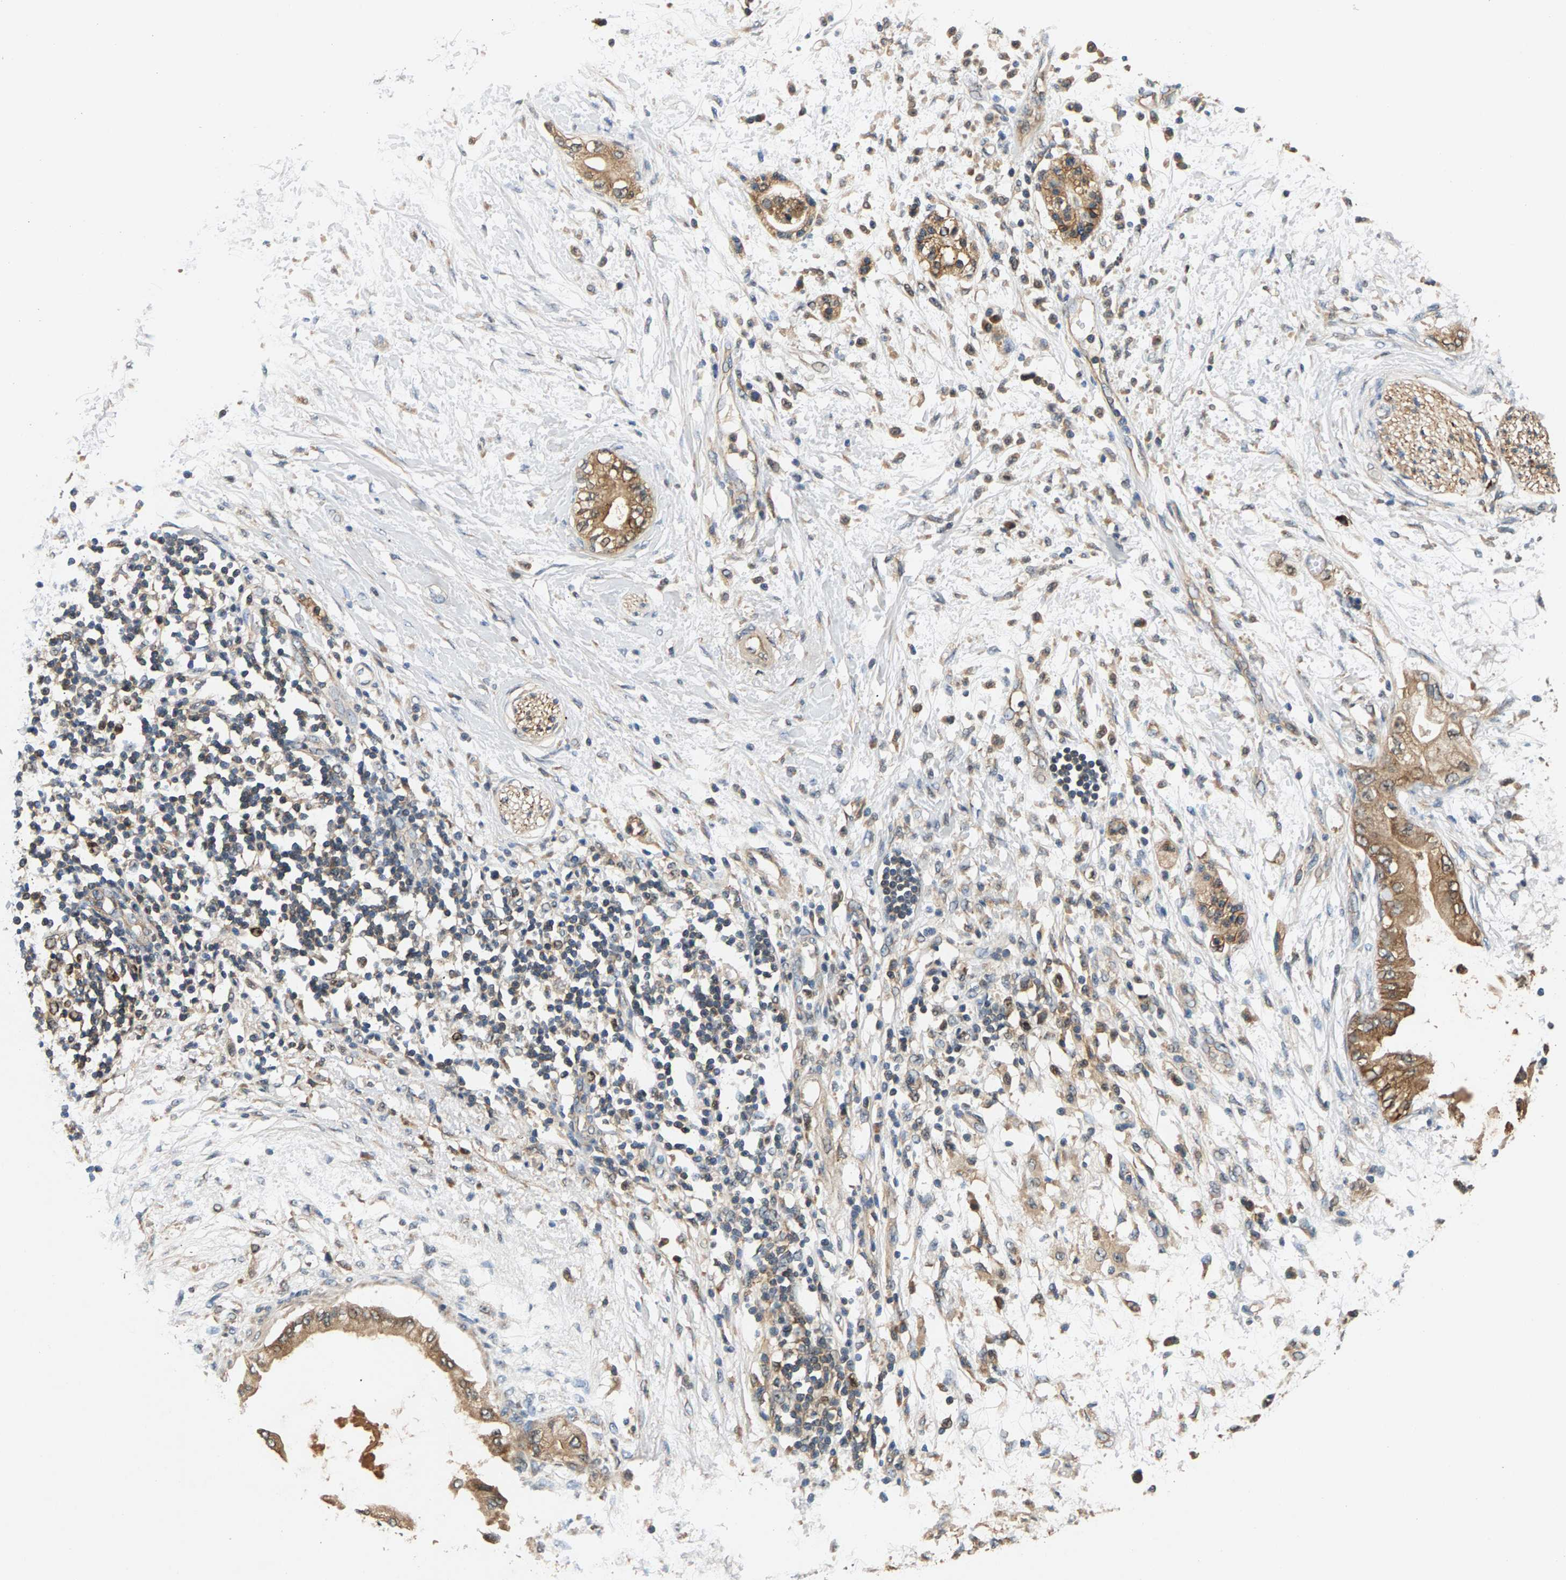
{"staining": {"intensity": "weak", "quantity": ">75%", "location": "cytoplasmic/membranous"}, "tissue": "adipose tissue", "cell_type": "Adipocytes", "image_type": "normal", "snomed": [{"axis": "morphology", "description": "Normal tissue, NOS"}, {"axis": "morphology", "description": "Adenocarcinoma, NOS"}, {"axis": "topography", "description": "Duodenum"}, {"axis": "topography", "description": "Peripheral nerve tissue"}], "caption": "Normal adipose tissue demonstrates weak cytoplasmic/membranous positivity in about >75% of adipocytes, visualized by immunohistochemistry.", "gene": "FAM78A", "patient": {"sex": "female", "age": 60}}